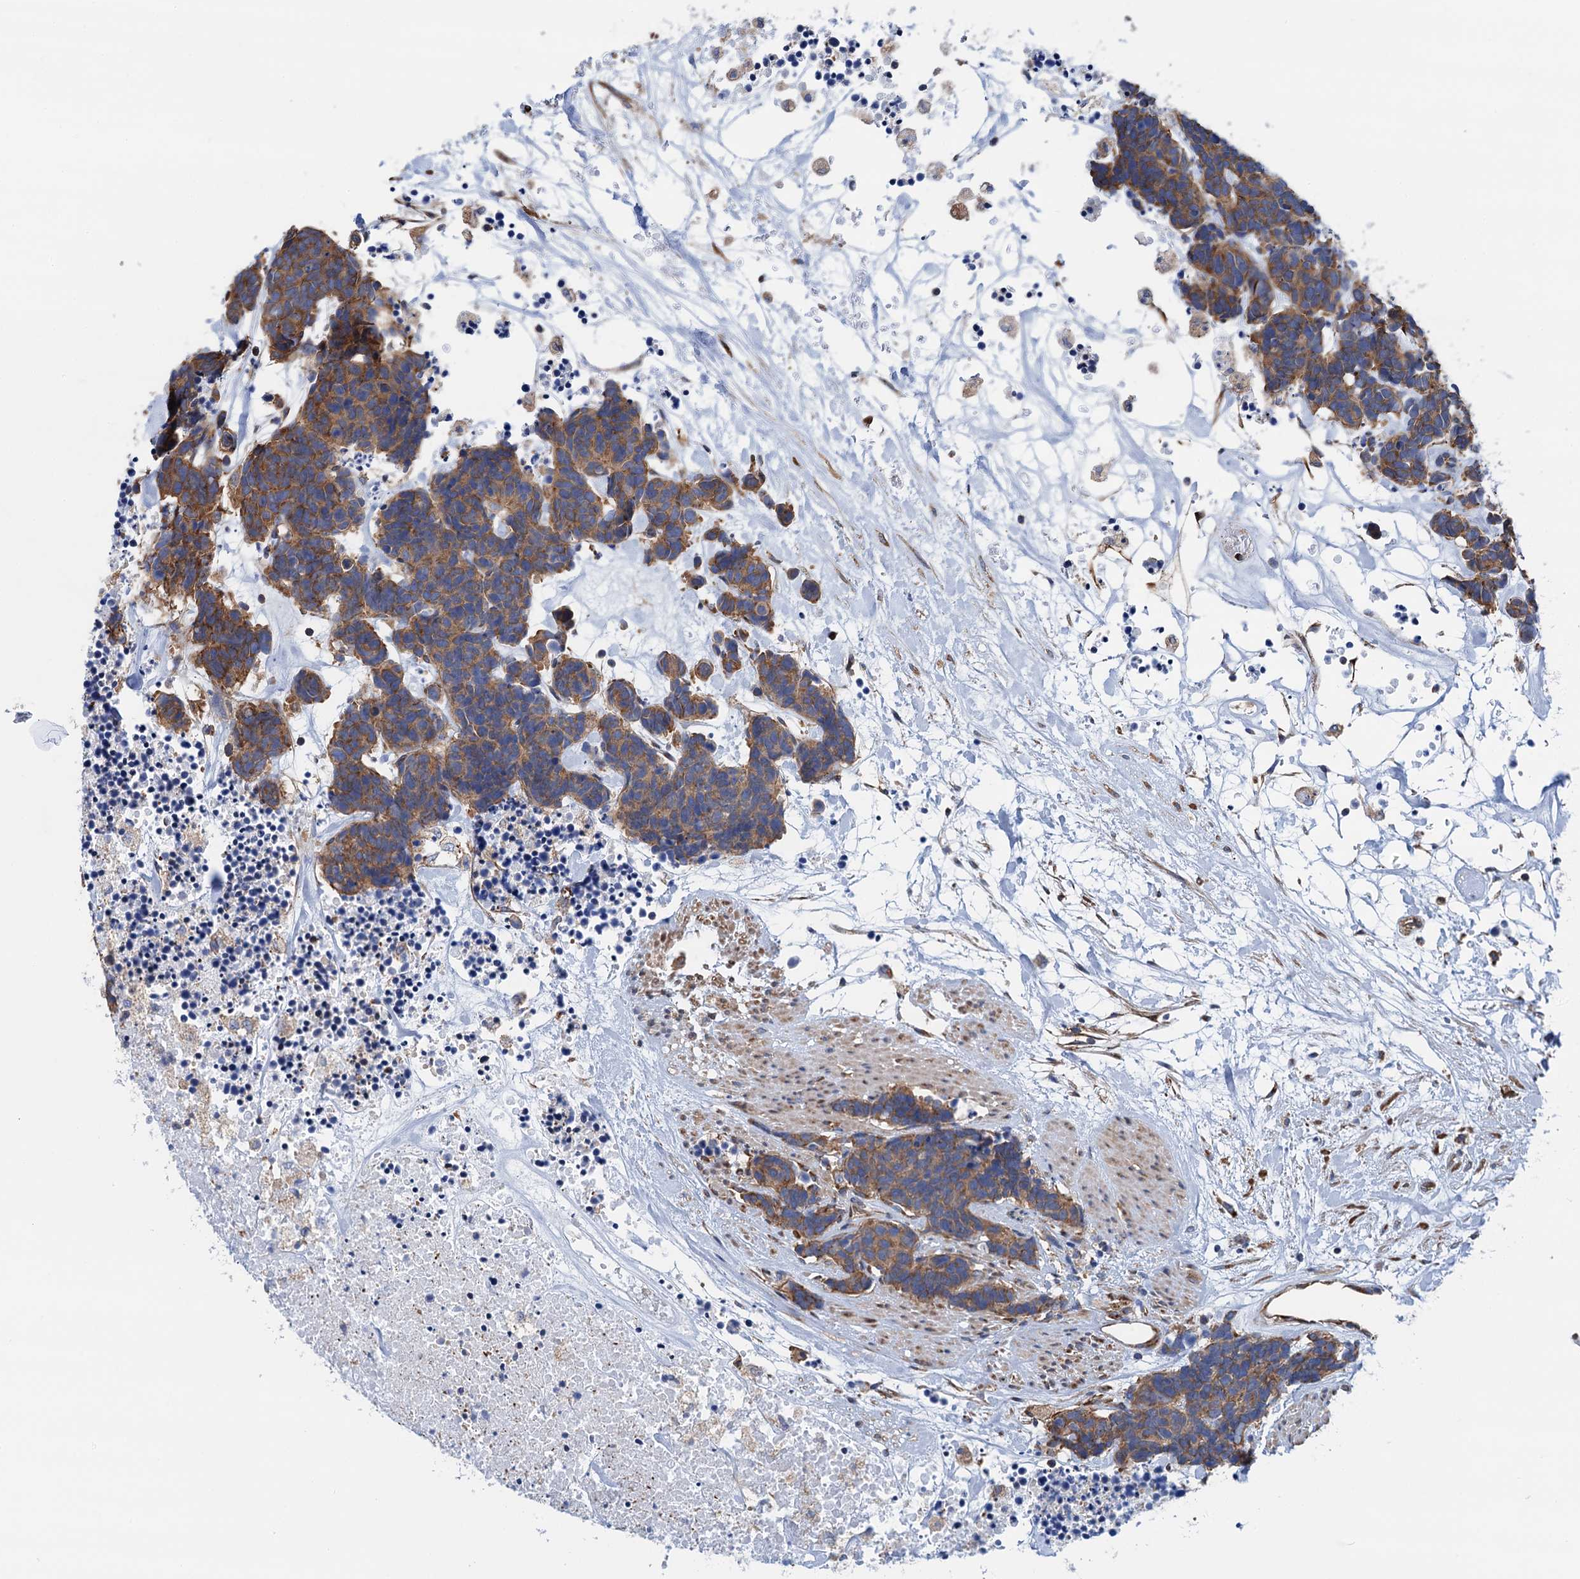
{"staining": {"intensity": "moderate", "quantity": ">75%", "location": "cytoplasmic/membranous"}, "tissue": "carcinoid", "cell_type": "Tumor cells", "image_type": "cancer", "snomed": [{"axis": "morphology", "description": "Carcinoma, NOS"}, {"axis": "morphology", "description": "Carcinoid, malignant, NOS"}, {"axis": "topography", "description": "Urinary bladder"}], "caption": "Protein expression analysis of human carcinoid (malignant) reveals moderate cytoplasmic/membranous staining in approximately >75% of tumor cells.", "gene": "SLC12A7", "patient": {"sex": "male", "age": 57}}